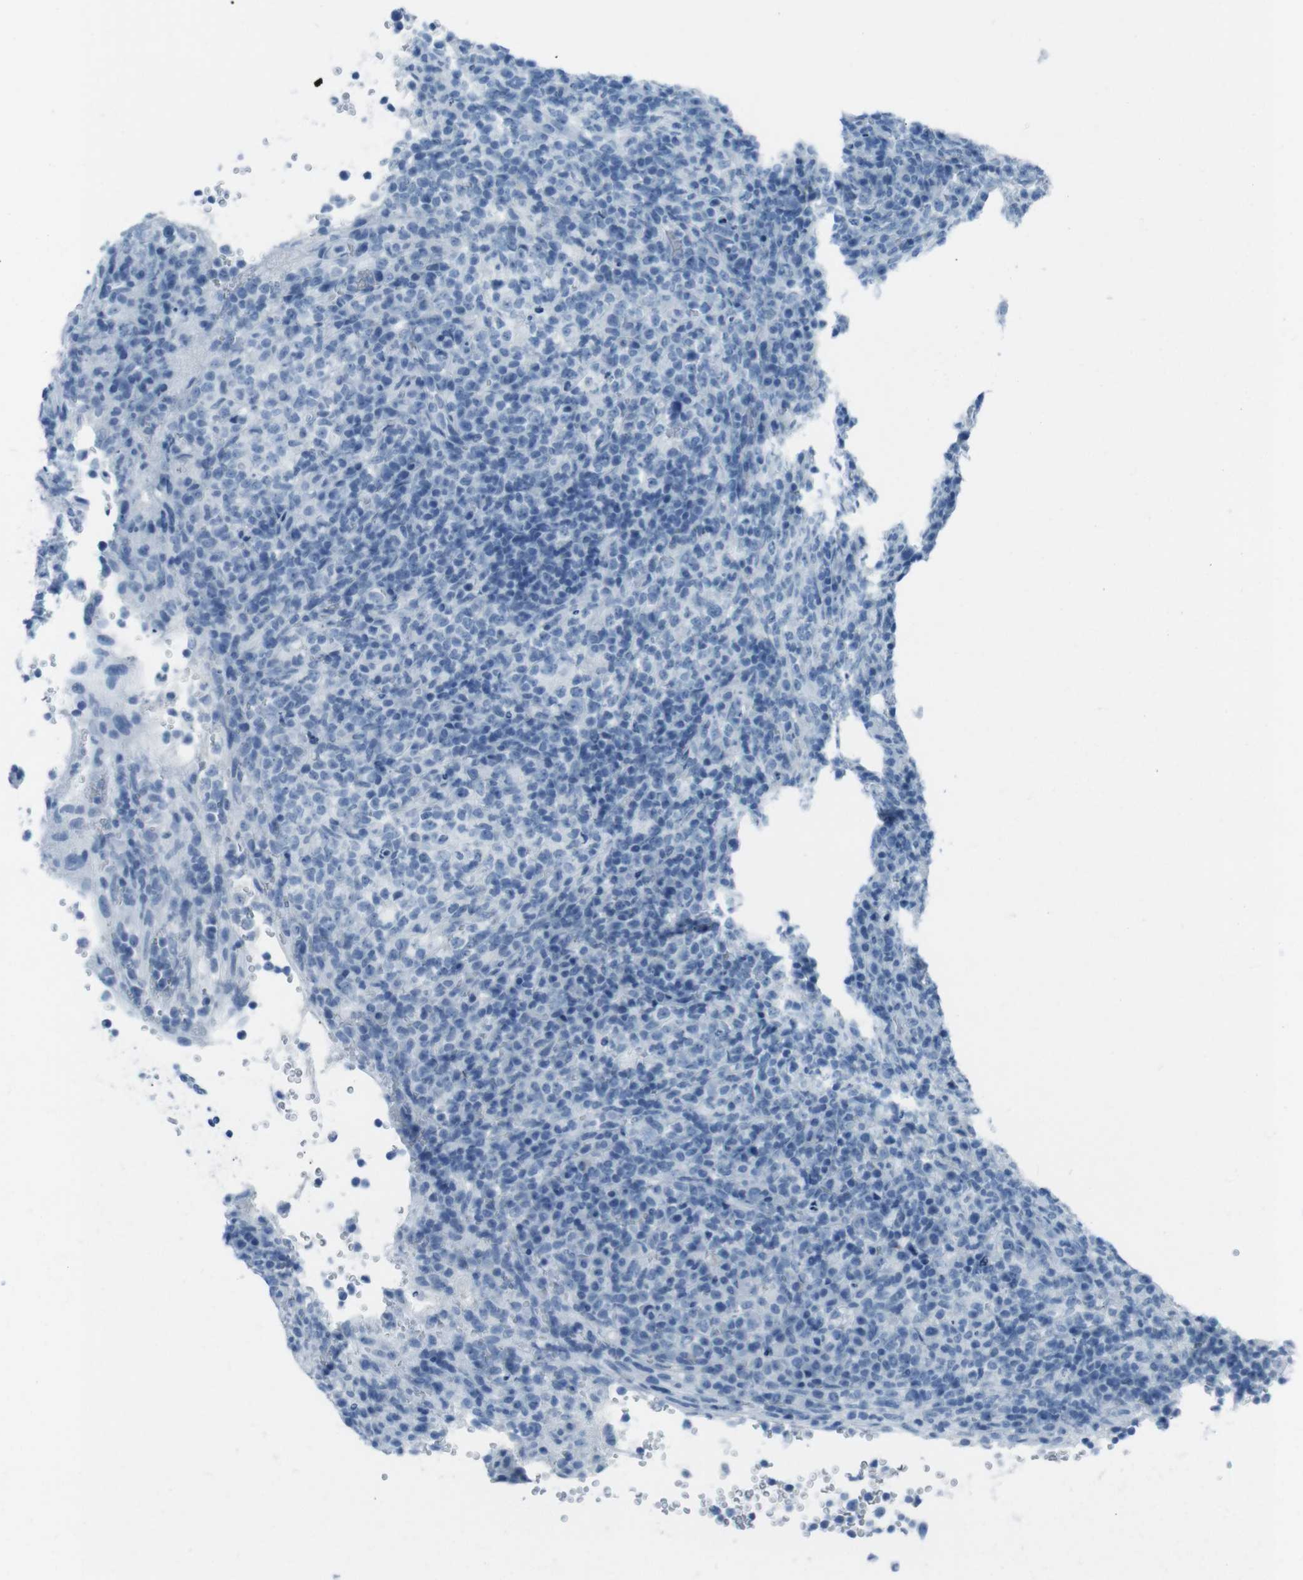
{"staining": {"intensity": "negative", "quantity": "none", "location": "none"}, "tissue": "lymphoma", "cell_type": "Tumor cells", "image_type": "cancer", "snomed": [{"axis": "morphology", "description": "Malignant lymphoma, non-Hodgkin's type, High grade"}, {"axis": "topography", "description": "Lymph node"}], "caption": "The IHC histopathology image has no significant positivity in tumor cells of high-grade malignant lymphoma, non-Hodgkin's type tissue.", "gene": "TMEM207", "patient": {"sex": "female", "age": 76}}